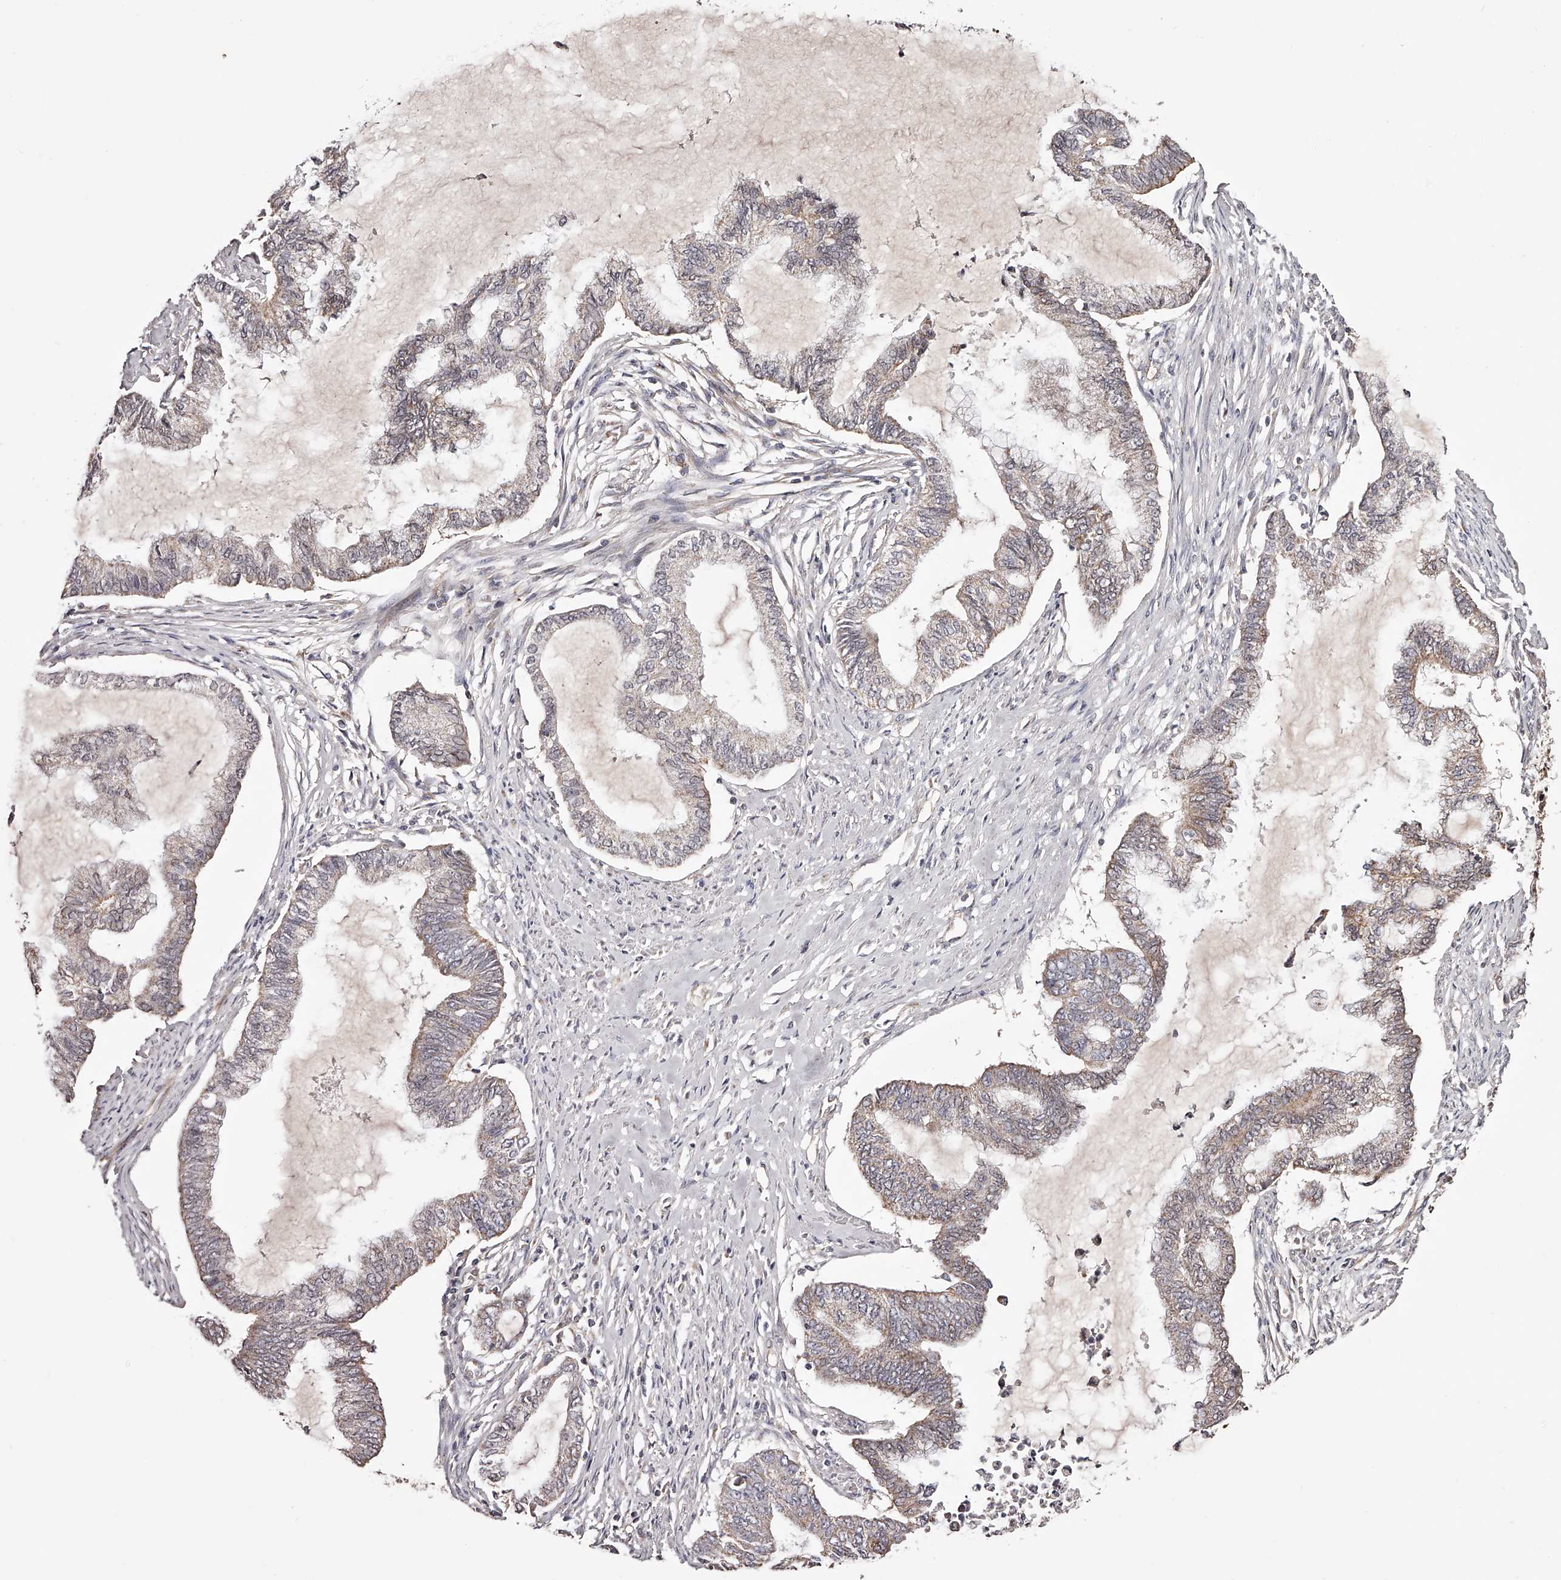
{"staining": {"intensity": "weak", "quantity": "<25%", "location": "cytoplasmic/membranous"}, "tissue": "endometrial cancer", "cell_type": "Tumor cells", "image_type": "cancer", "snomed": [{"axis": "morphology", "description": "Adenocarcinoma, NOS"}, {"axis": "topography", "description": "Endometrium"}], "caption": "The IHC photomicrograph has no significant expression in tumor cells of endometrial cancer (adenocarcinoma) tissue.", "gene": "USP21", "patient": {"sex": "female", "age": 86}}